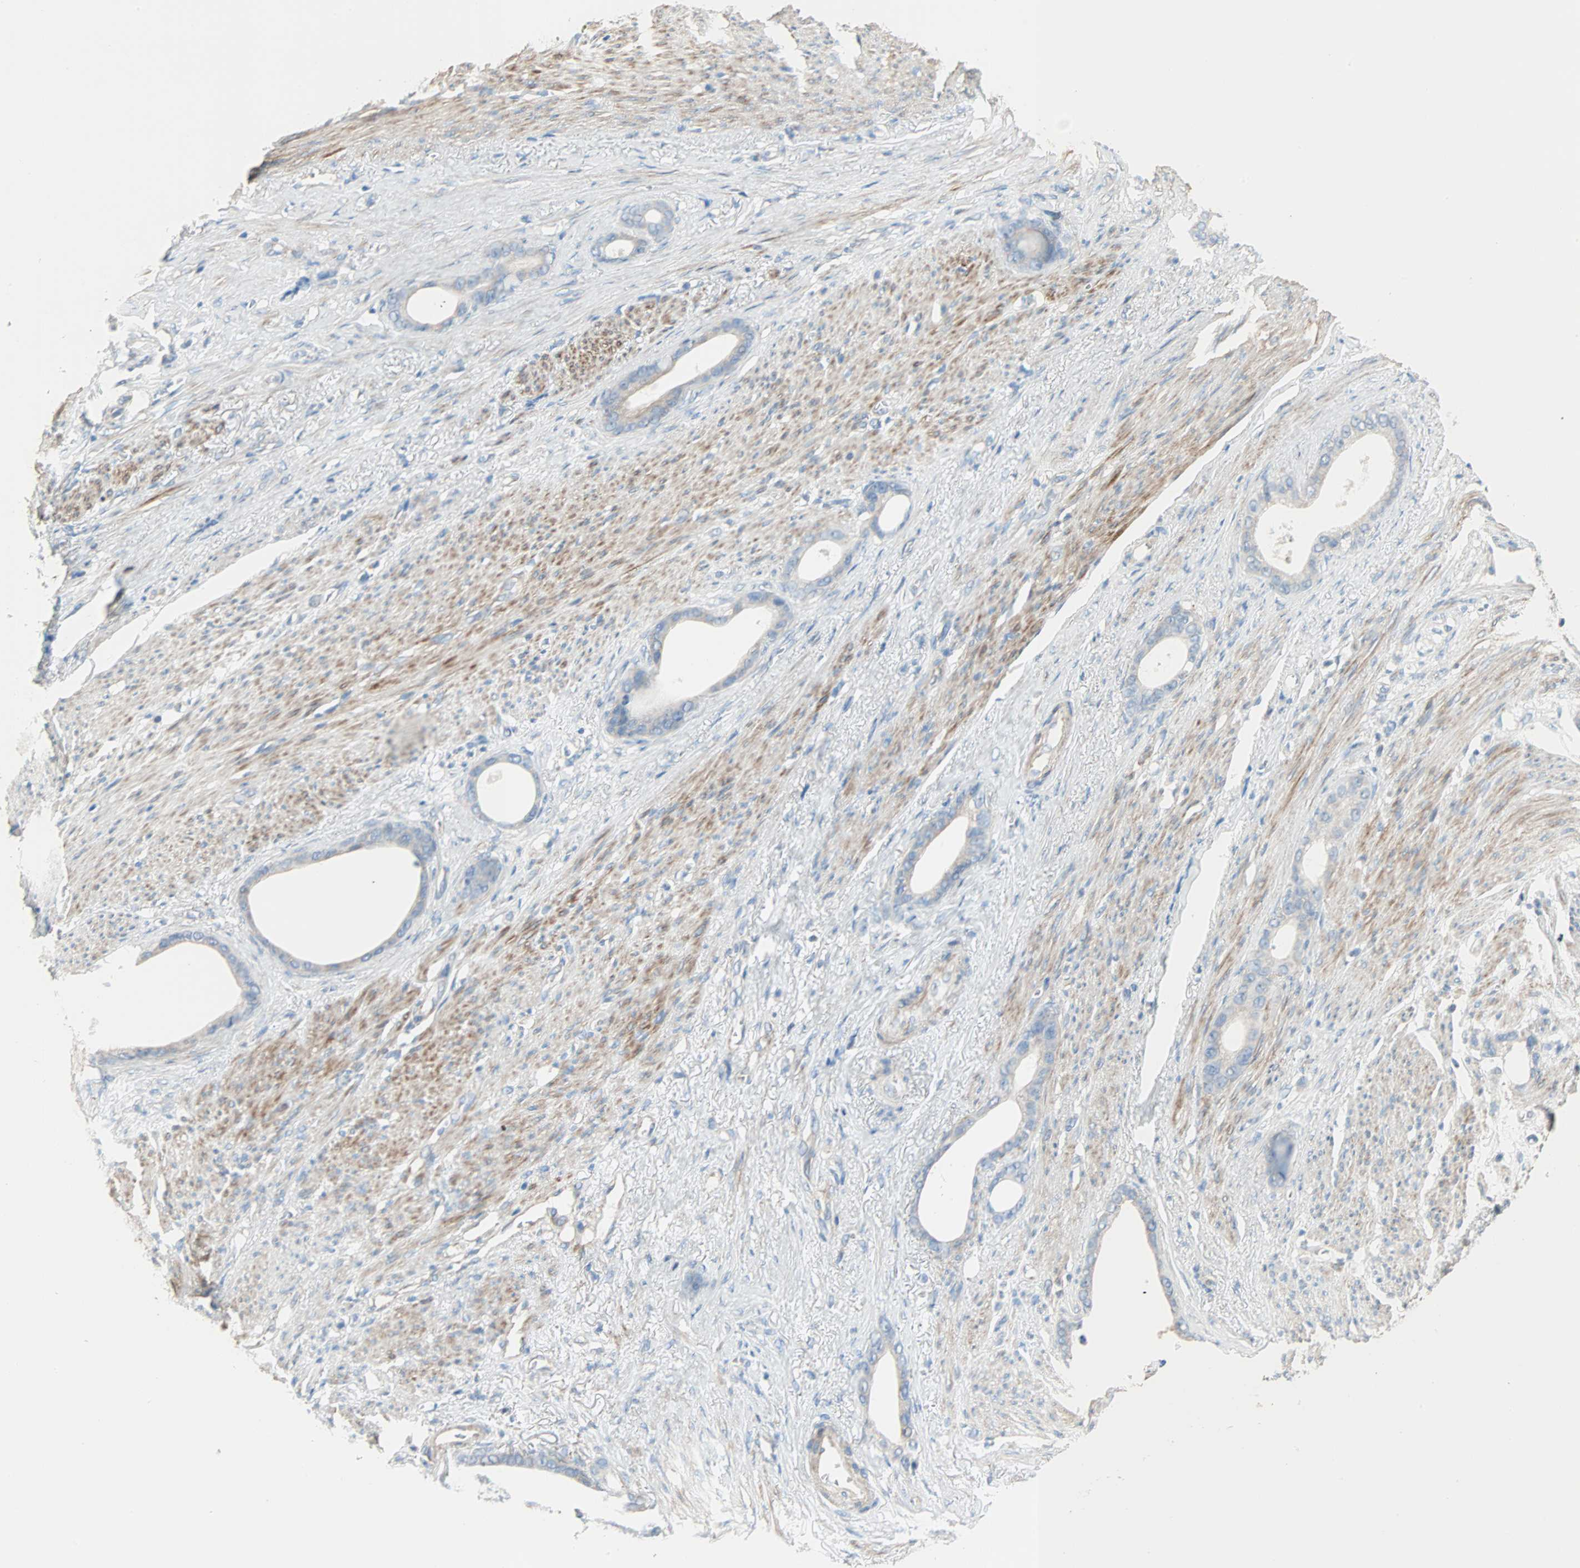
{"staining": {"intensity": "negative", "quantity": "none", "location": "none"}, "tissue": "stomach cancer", "cell_type": "Tumor cells", "image_type": "cancer", "snomed": [{"axis": "morphology", "description": "Adenocarcinoma, NOS"}, {"axis": "topography", "description": "Stomach"}], "caption": "Stomach cancer (adenocarcinoma) stained for a protein using IHC exhibits no staining tumor cells.", "gene": "ACVRL1", "patient": {"sex": "female", "age": 75}}